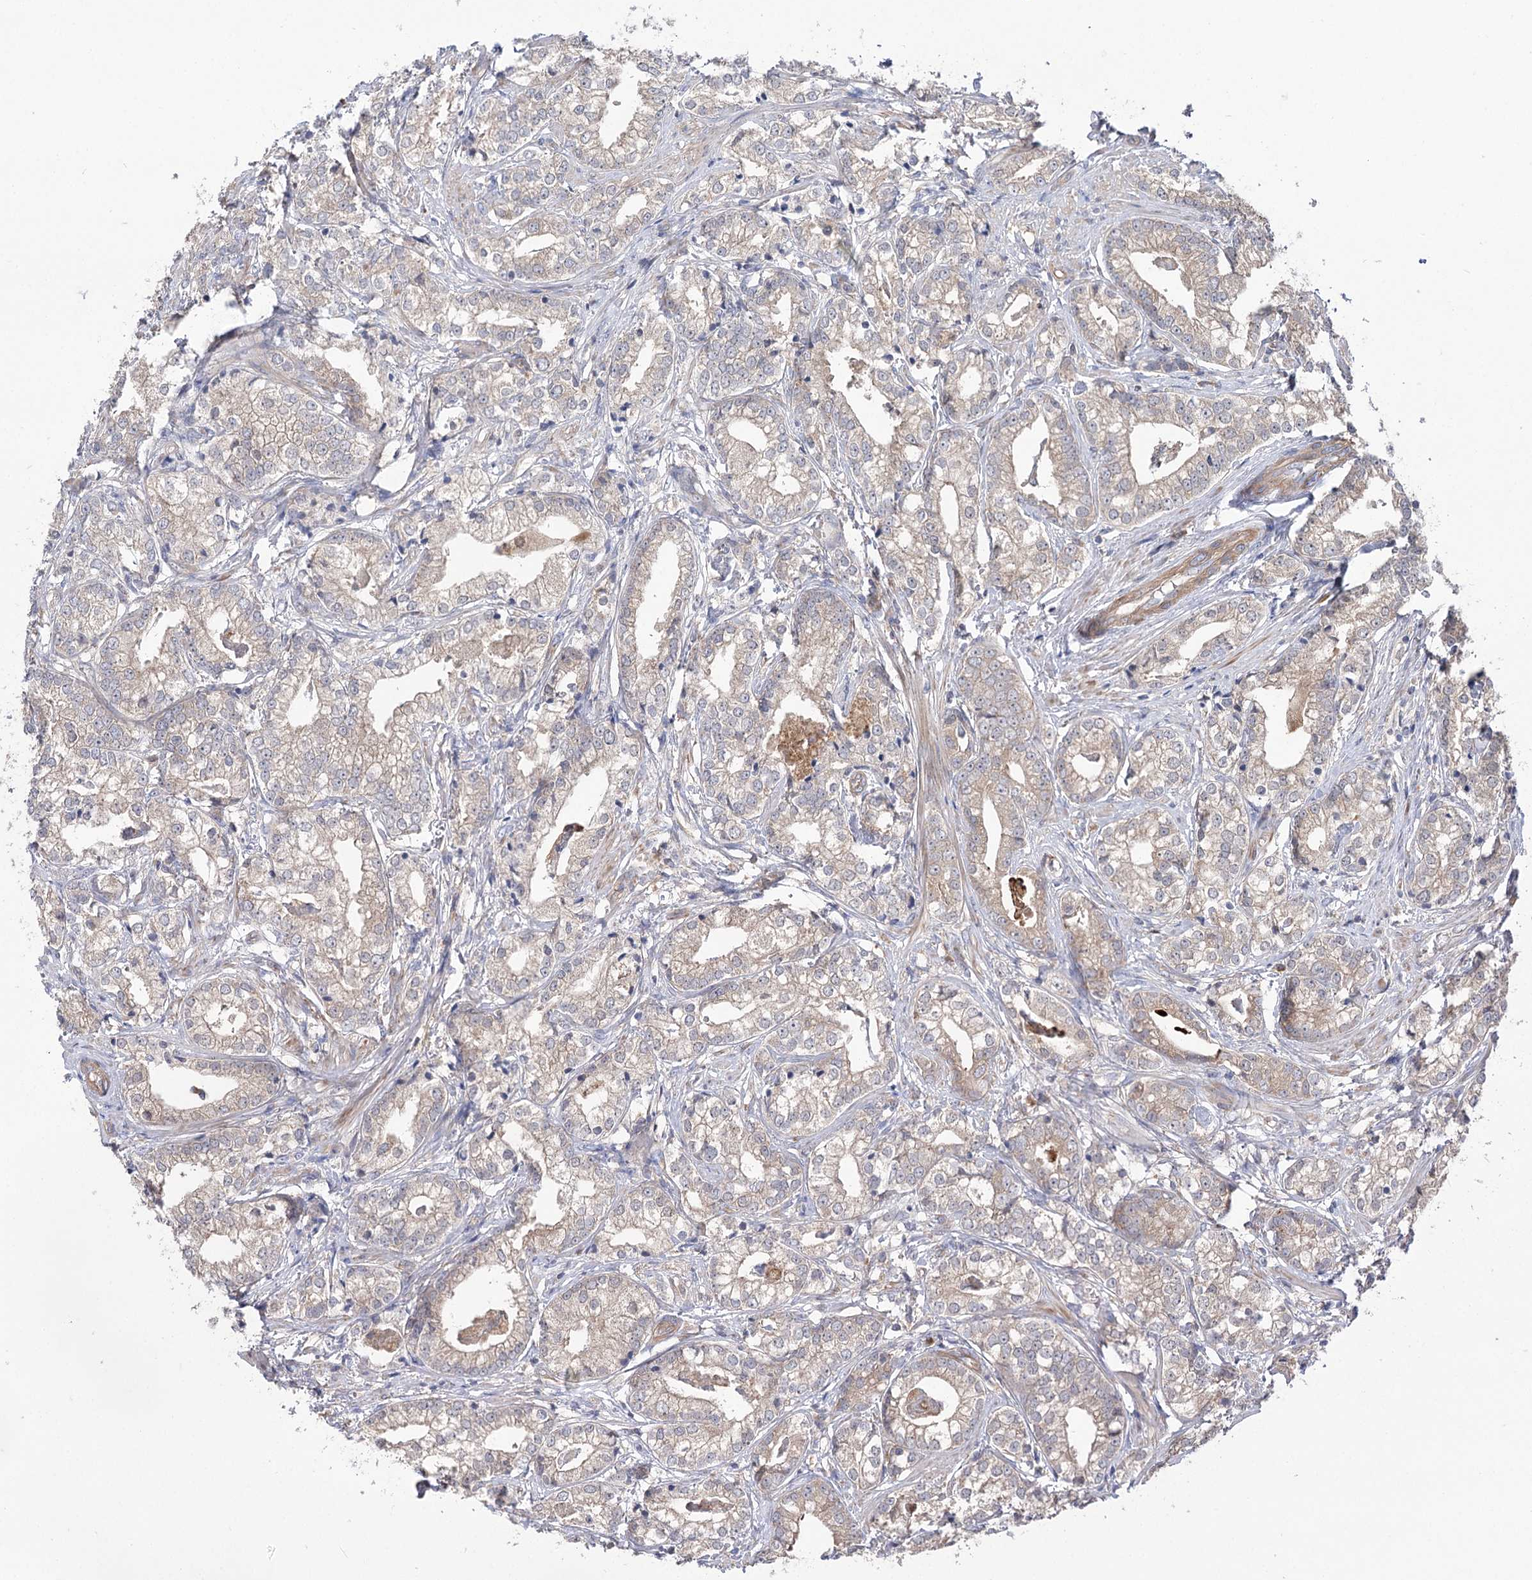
{"staining": {"intensity": "weak", "quantity": "25%-75%", "location": "cytoplasmic/membranous"}, "tissue": "prostate cancer", "cell_type": "Tumor cells", "image_type": "cancer", "snomed": [{"axis": "morphology", "description": "Adenocarcinoma, High grade"}, {"axis": "topography", "description": "Prostate"}], "caption": "A low amount of weak cytoplasmic/membranous staining is identified in approximately 25%-75% of tumor cells in prostate cancer (high-grade adenocarcinoma) tissue.", "gene": "VPS37B", "patient": {"sex": "male", "age": 69}}